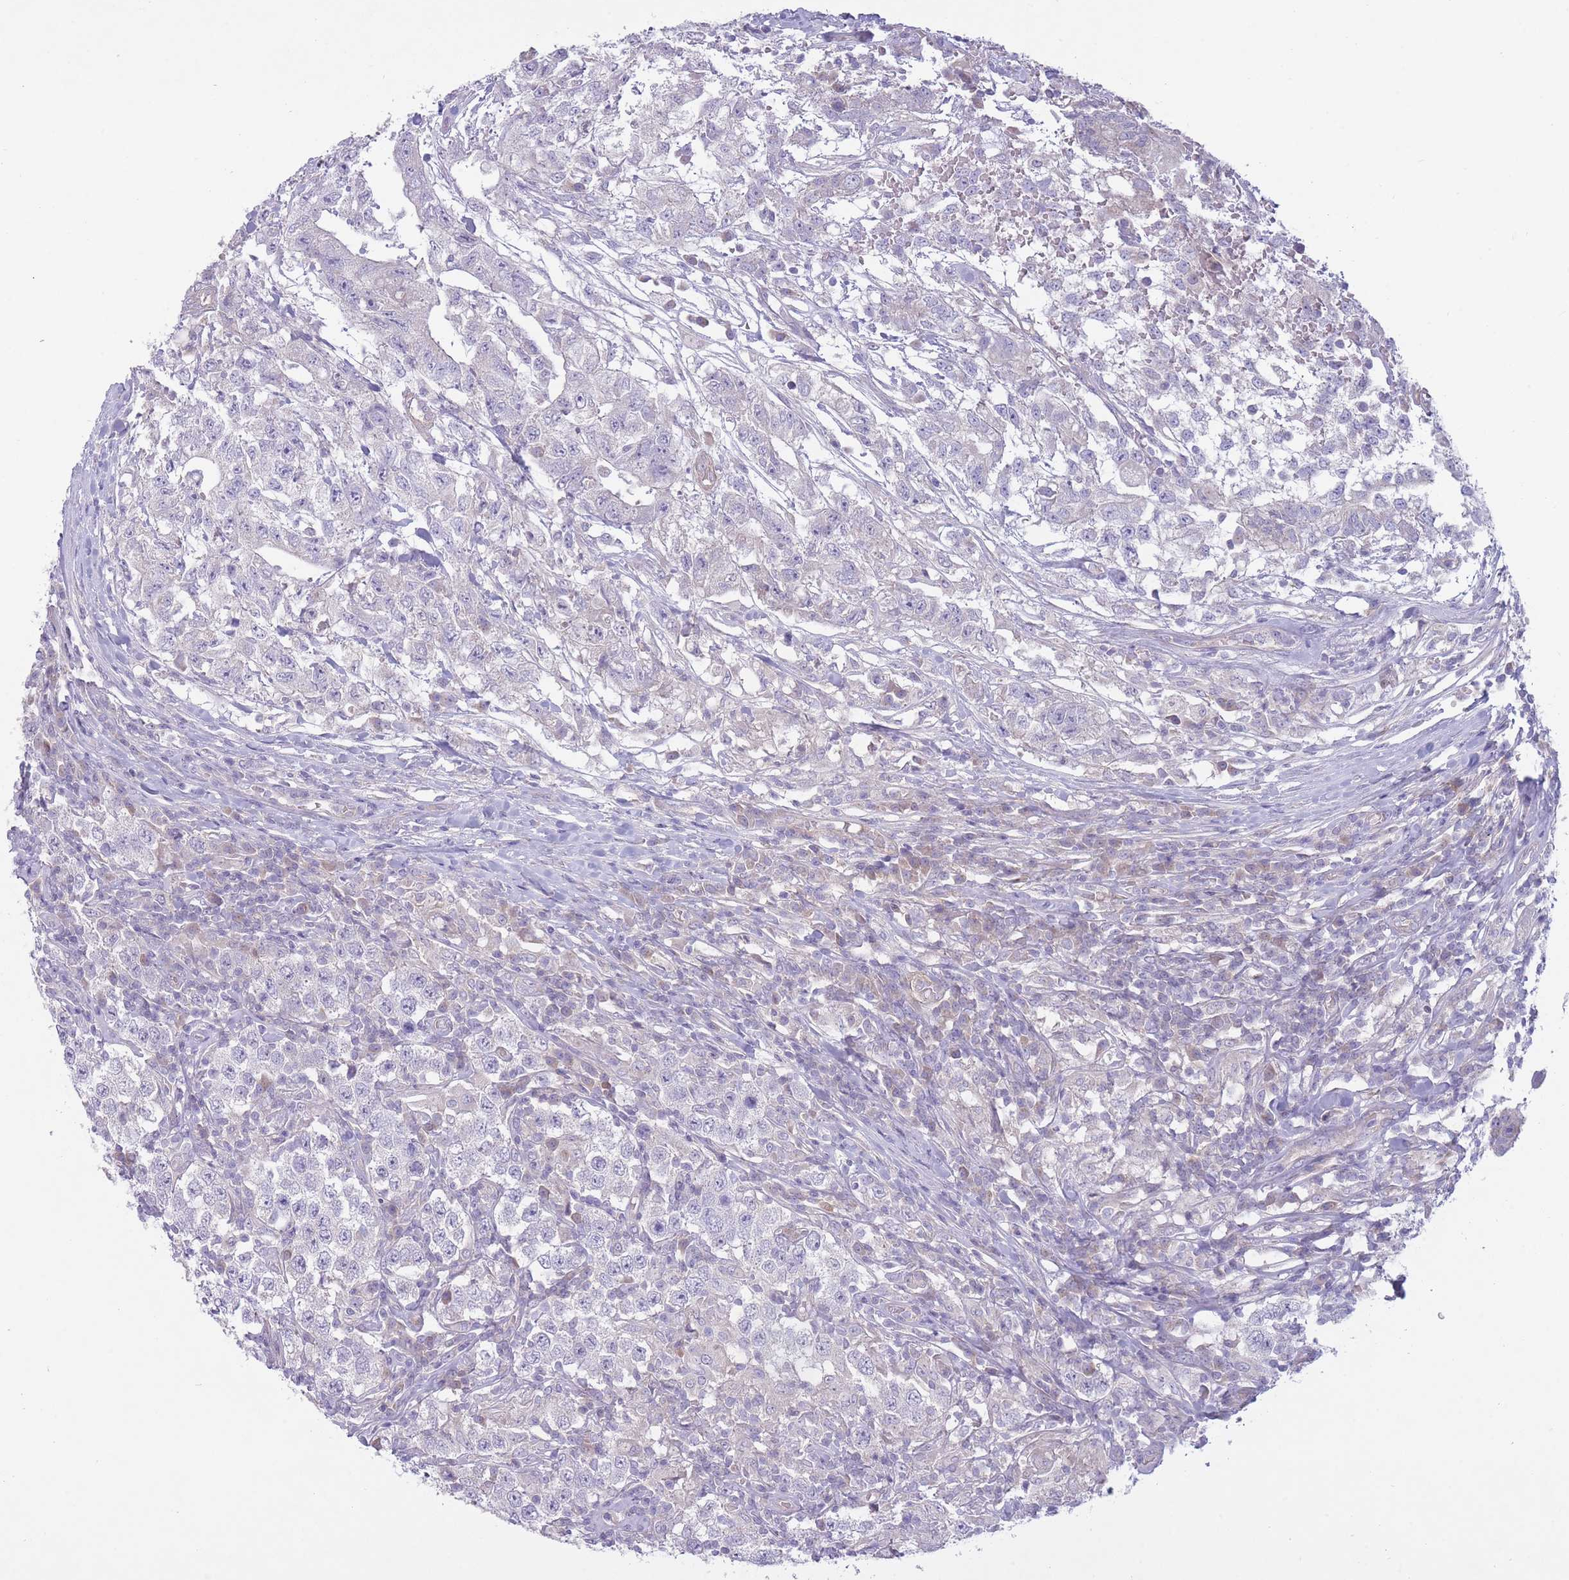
{"staining": {"intensity": "negative", "quantity": "none", "location": "none"}, "tissue": "testis cancer", "cell_type": "Tumor cells", "image_type": "cancer", "snomed": [{"axis": "morphology", "description": "Seminoma, NOS"}, {"axis": "morphology", "description": "Carcinoma, Embryonal, NOS"}, {"axis": "topography", "description": "Testis"}], "caption": "High magnification brightfield microscopy of embryonal carcinoma (testis) stained with DAB (brown) and counterstained with hematoxylin (blue): tumor cells show no significant expression. (DAB (3,3'-diaminobenzidine) immunohistochemistry with hematoxylin counter stain).", "gene": "PNPLA5", "patient": {"sex": "male", "age": 41}}